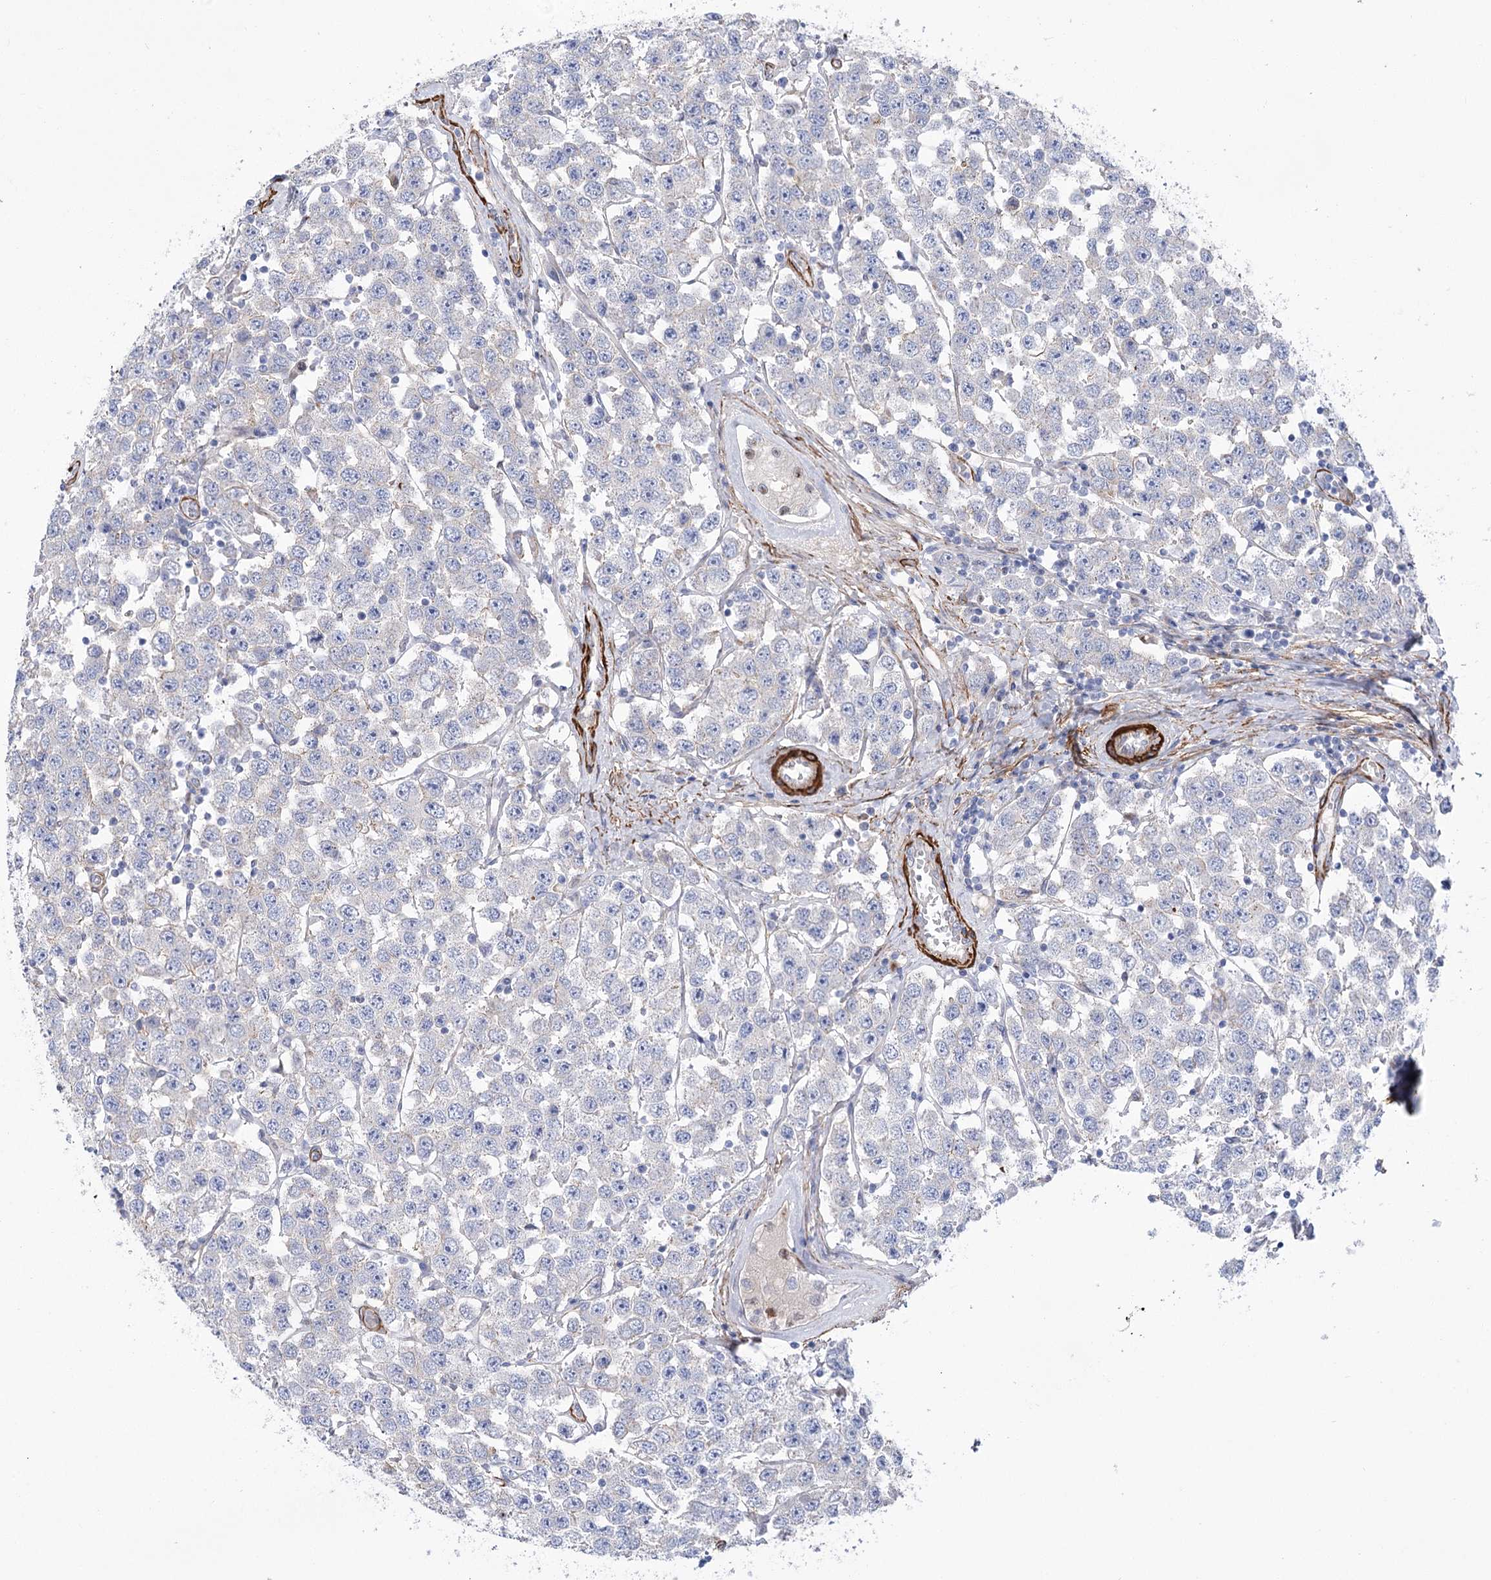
{"staining": {"intensity": "negative", "quantity": "none", "location": "none"}, "tissue": "testis cancer", "cell_type": "Tumor cells", "image_type": "cancer", "snomed": [{"axis": "morphology", "description": "Seminoma, NOS"}, {"axis": "topography", "description": "Testis"}], "caption": "Immunohistochemistry (IHC) histopathology image of human seminoma (testis) stained for a protein (brown), which shows no staining in tumor cells.", "gene": "WASHC3", "patient": {"sex": "male", "age": 28}}